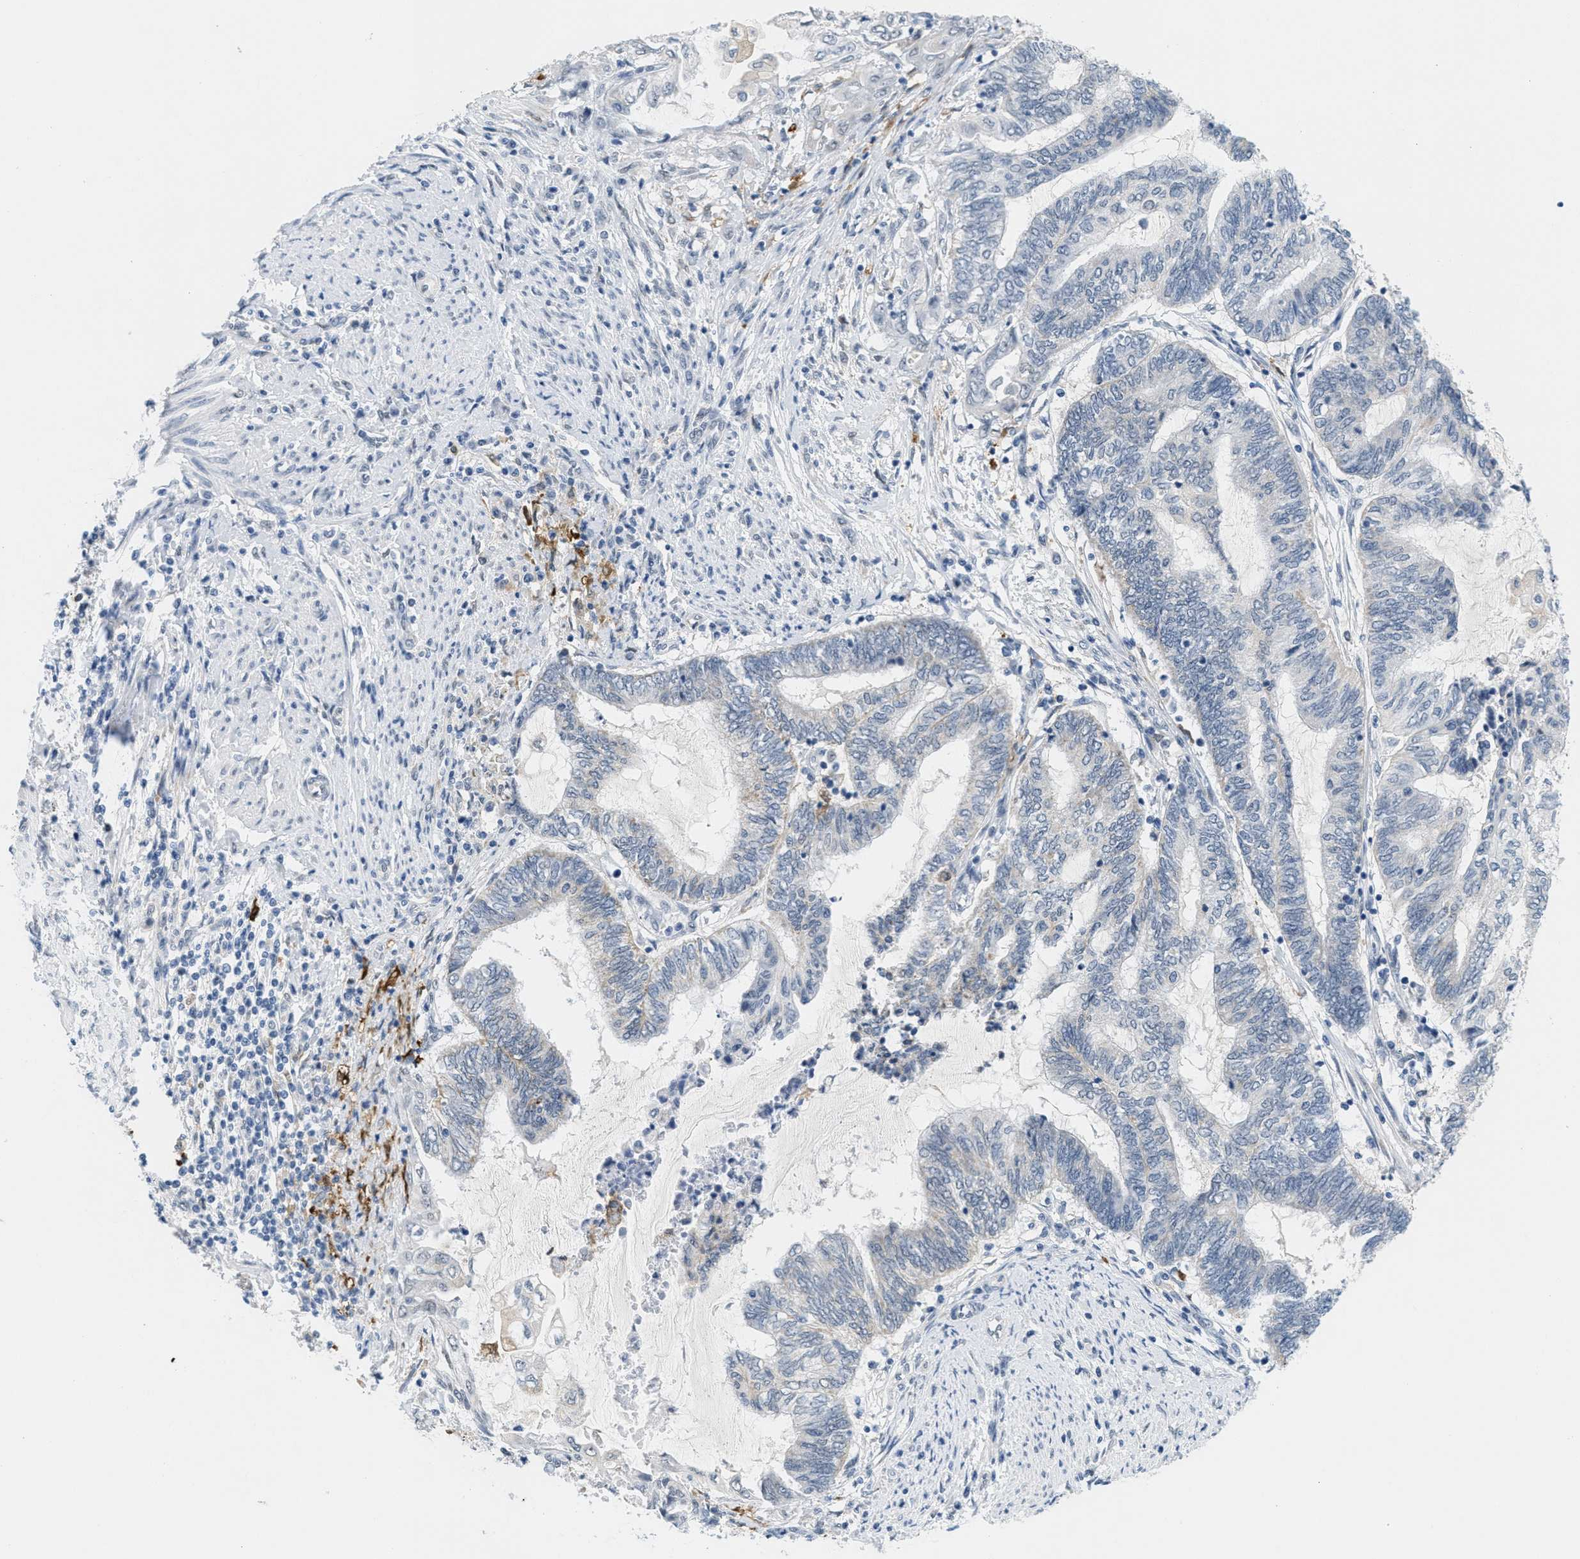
{"staining": {"intensity": "negative", "quantity": "none", "location": "none"}, "tissue": "endometrial cancer", "cell_type": "Tumor cells", "image_type": "cancer", "snomed": [{"axis": "morphology", "description": "Adenocarcinoma, NOS"}, {"axis": "topography", "description": "Uterus"}, {"axis": "topography", "description": "Endometrium"}], "caption": "Immunohistochemical staining of endometrial adenocarcinoma reveals no significant expression in tumor cells.", "gene": "HS3ST2", "patient": {"sex": "female", "age": 70}}